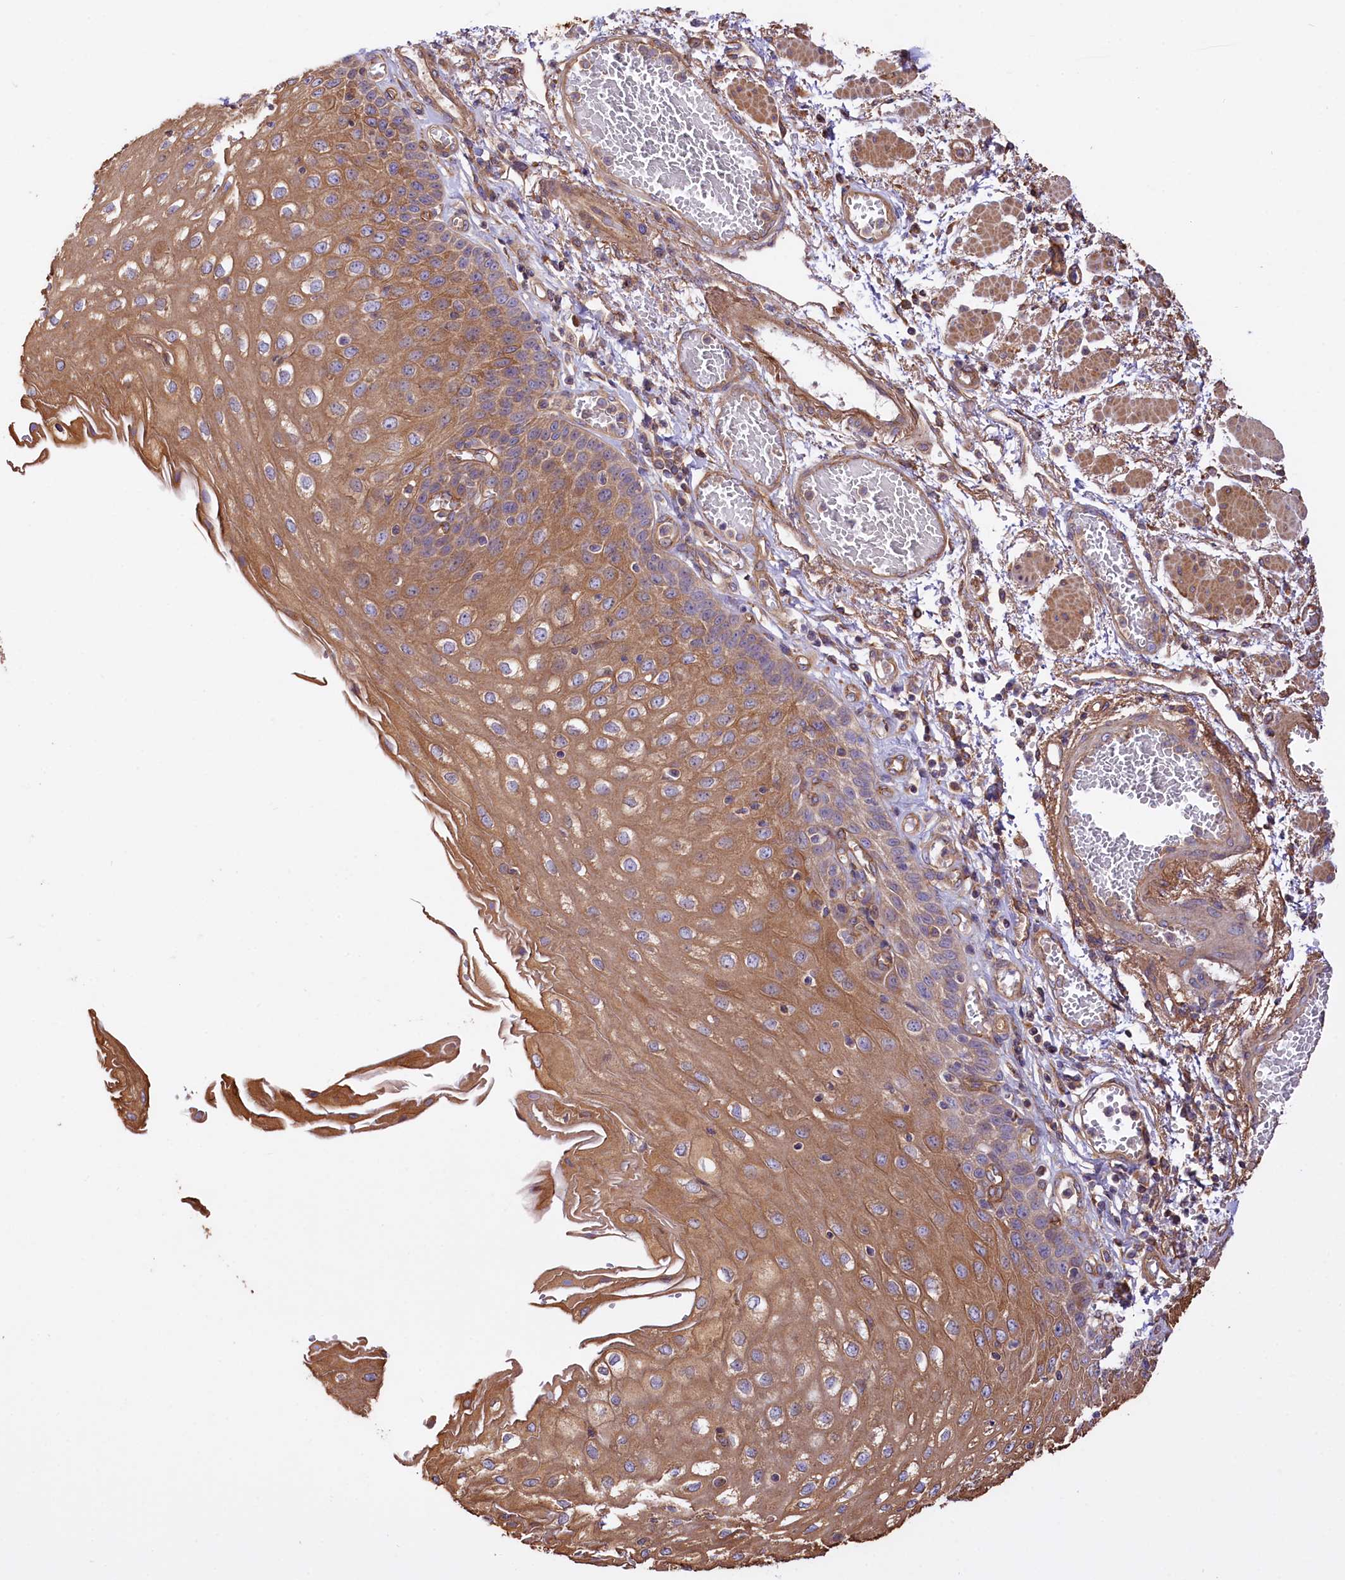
{"staining": {"intensity": "moderate", "quantity": "25%-75%", "location": "cytoplasmic/membranous"}, "tissue": "esophagus", "cell_type": "Squamous epithelial cells", "image_type": "normal", "snomed": [{"axis": "morphology", "description": "Normal tissue, NOS"}, {"axis": "topography", "description": "Esophagus"}], "caption": "Immunohistochemical staining of normal human esophagus displays moderate cytoplasmic/membranous protein expression in about 25%-75% of squamous epithelial cells.", "gene": "CEP295", "patient": {"sex": "male", "age": 81}}